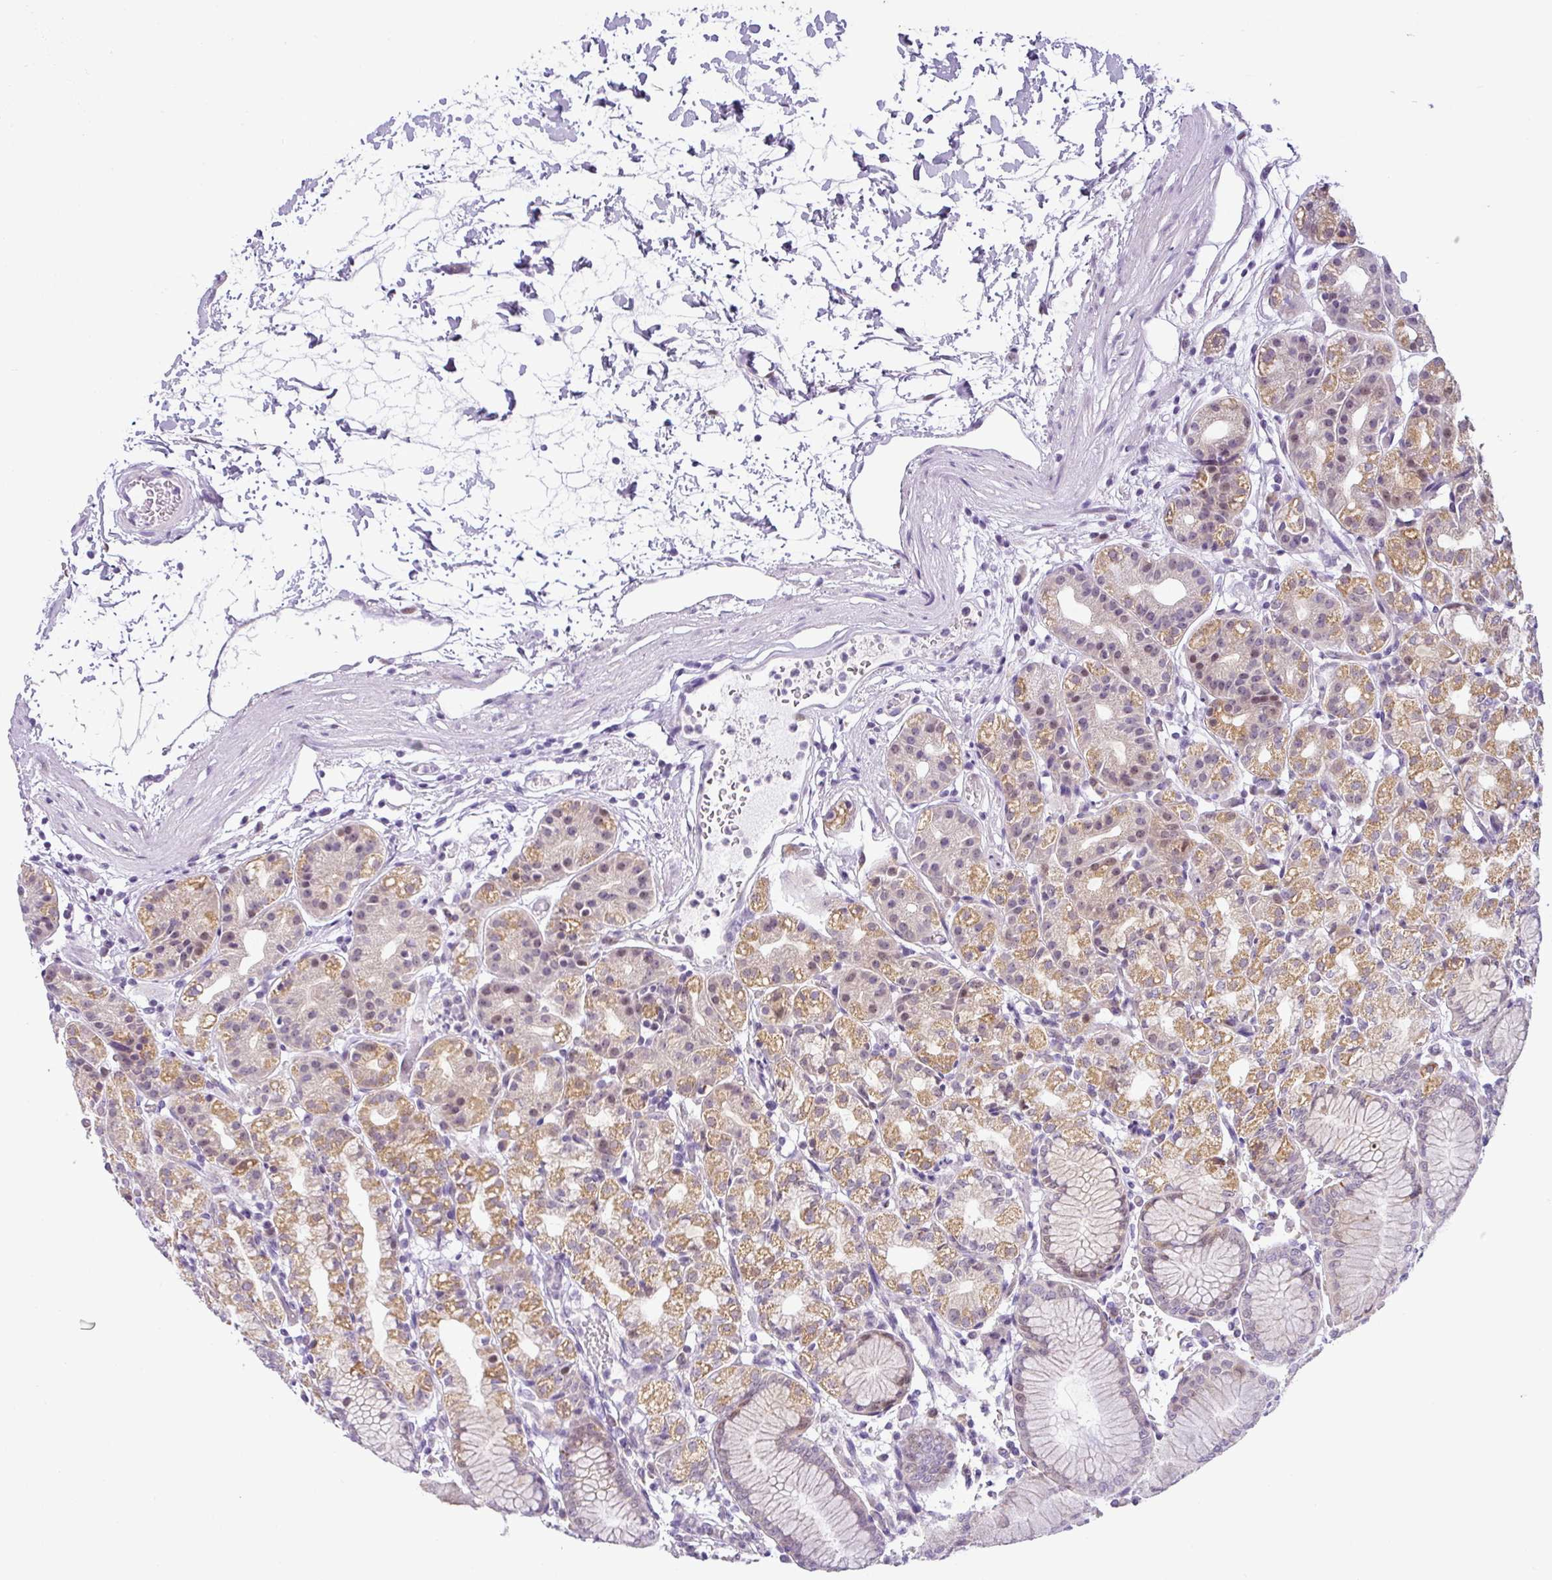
{"staining": {"intensity": "moderate", "quantity": ">75%", "location": "cytoplasmic/membranous,nuclear"}, "tissue": "stomach", "cell_type": "Glandular cells", "image_type": "normal", "snomed": [{"axis": "morphology", "description": "Normal tissue, NOS"}, {"axis": "topography", "description": "Stomach"}], "caption": "IHC of unremarkable human stomach demonstrates medium levels of moderate cytoplasmic/membranous,nuclear expression in approximately >75% of glandular cells. IHC stains the protein of interest in brown and the nuclei are stained blue.", "gene": "NDUFB2", "patient": {"sex": "female", "age": 57}}